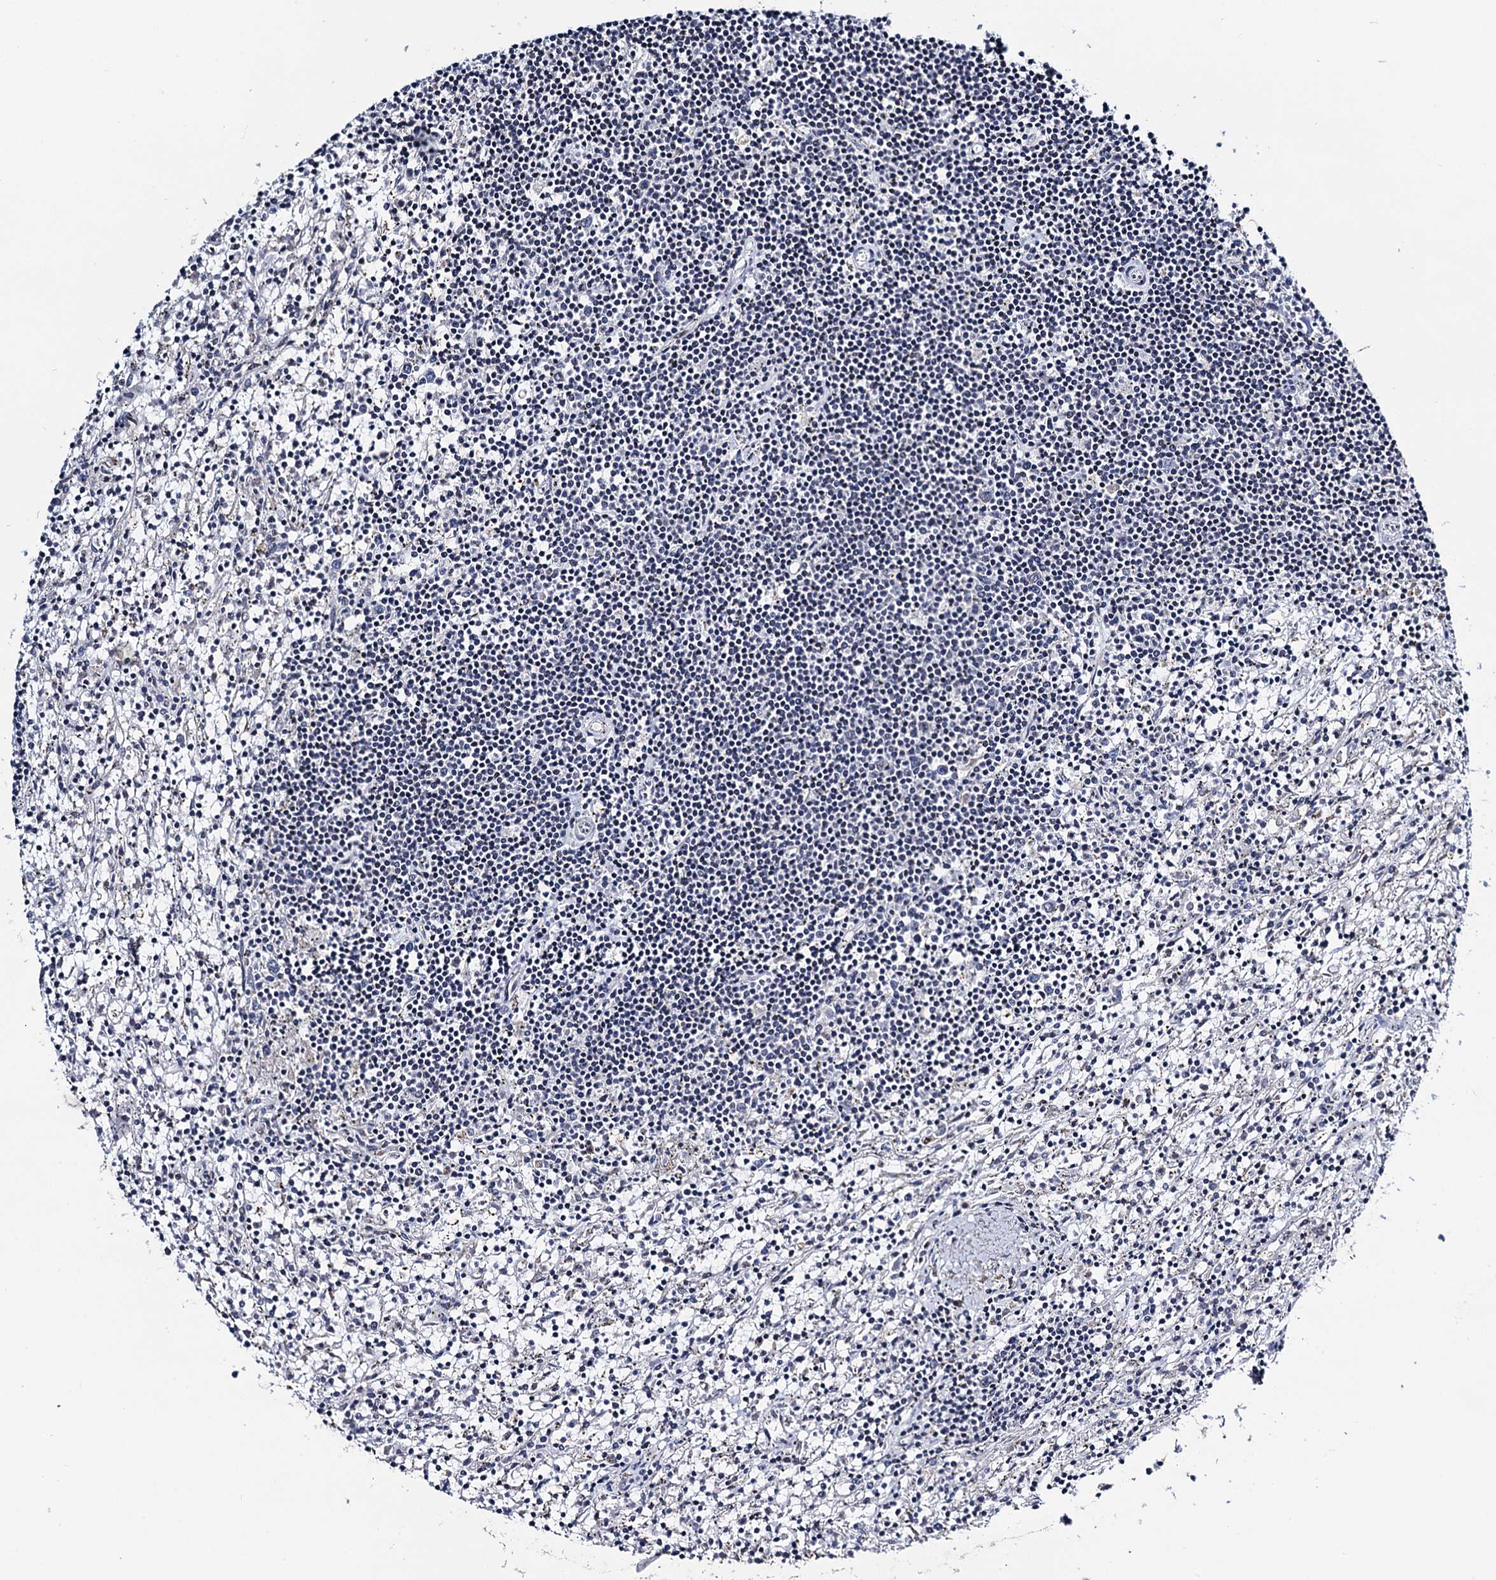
{"staining": {"intensity": "negative", "quantity": "none", "location": "none"}, "tissue": "lymphoma", "cell_type": "Tumor cells", "image_type": "cancer", "snomed": [{"axis": "morphology", "description": "Malignant lymphoma, non-Hodgkin's type, Low grade"}, {"axis": "topography", "description": "Spleen"}], "caption": "There is no significant staining in tumor cells of lymphoma. Brightfield microscopy of IHC stained with DAB (brown) and hematoxylin (blue), captured at high magnification.", "gene": "FAM222A", "patient": {"sex": "male", "age": 76}}